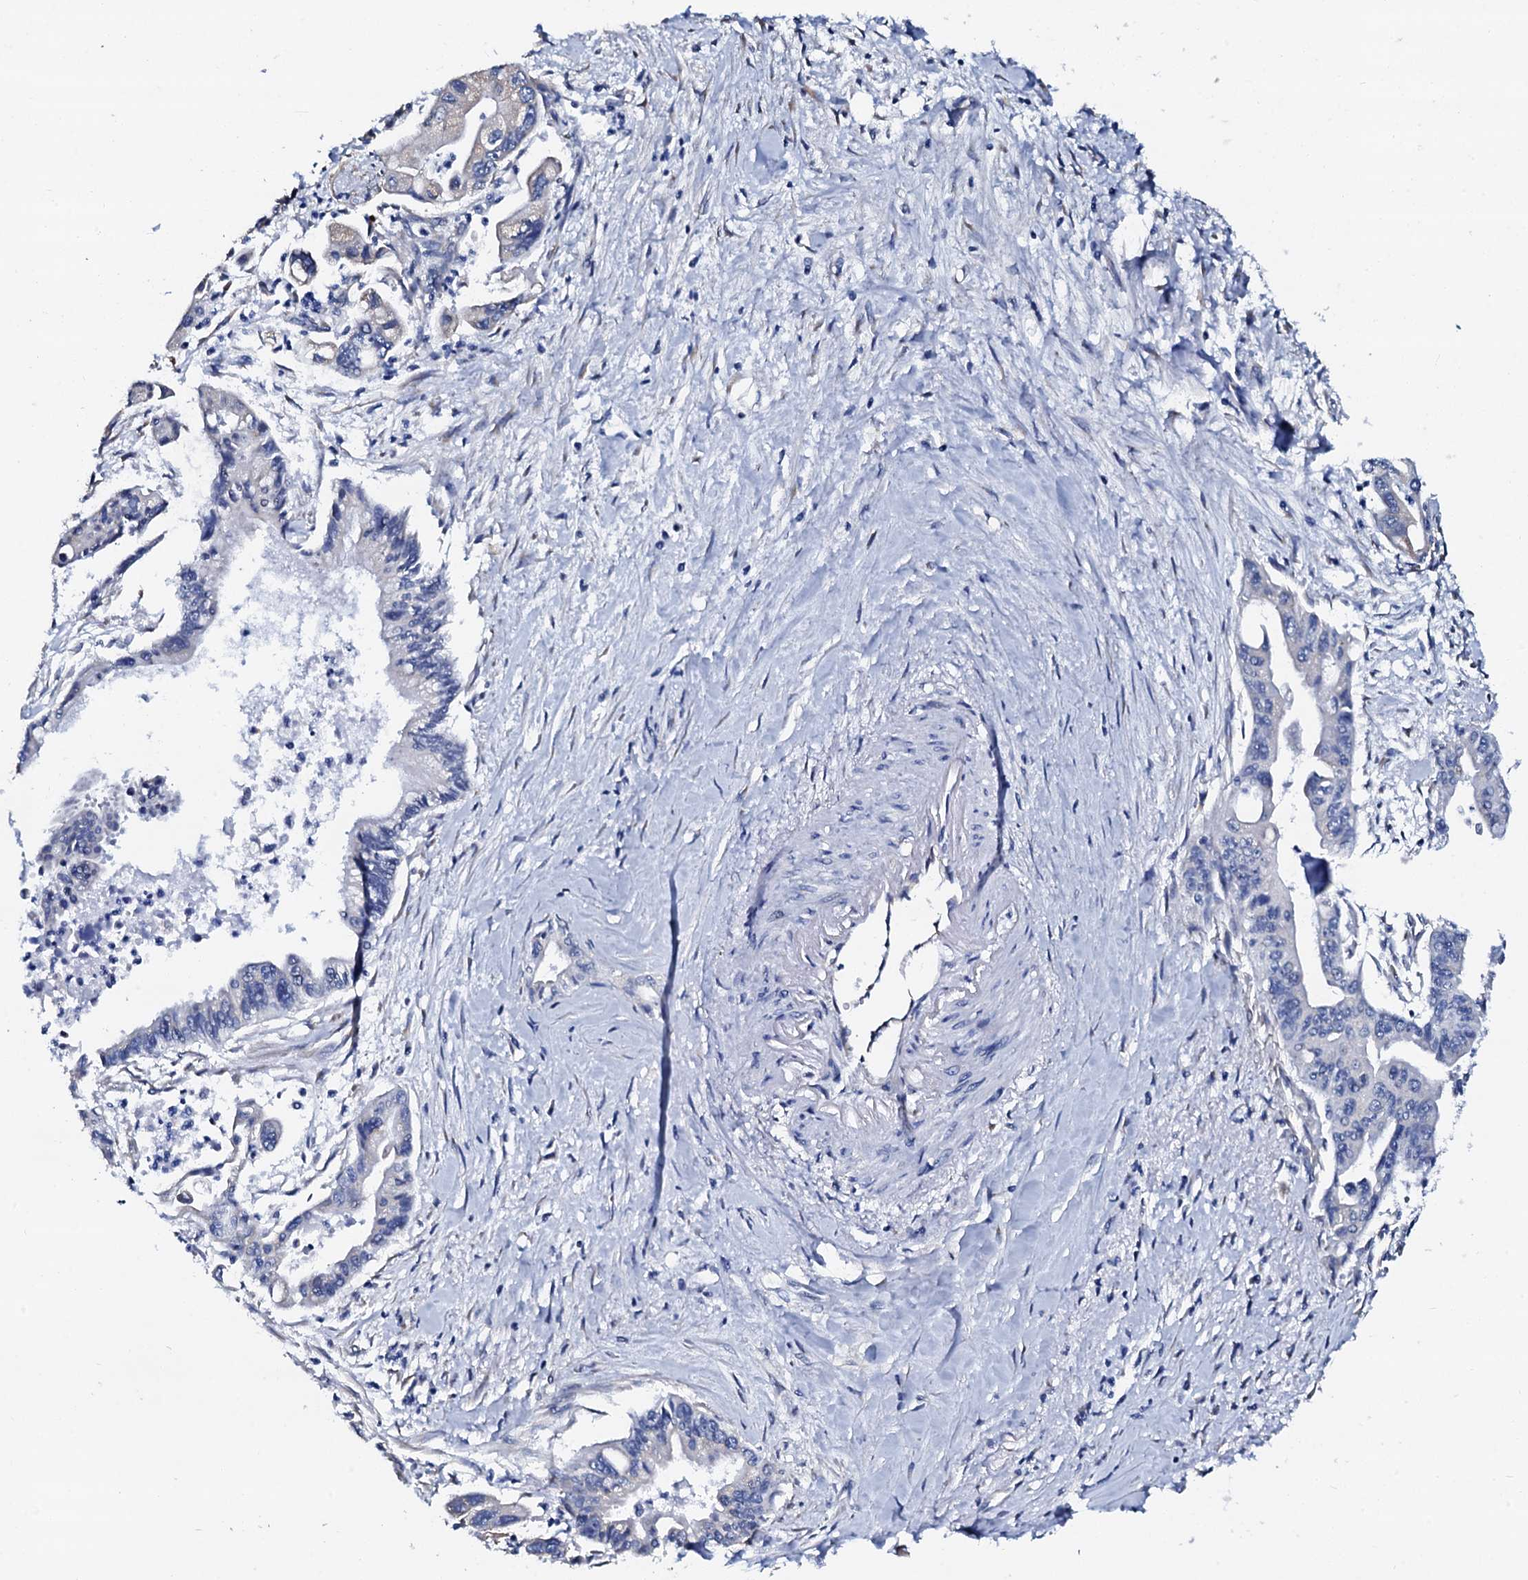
{"staining": {"intensity": "negative", "quantity": "none", "location": "none"}, "tissue": "pancreatic cancer", "cell_type": "Tumor cells", "image_type": "cancer", "snomed": [{"axis": "morphology", "description": "Adenocarcinoma, NOS"}, {"axis": "topography", "description": "Pancreas"}], "caption": "Human pancreatic adenocarcinoma stained for a protein using IHC exhibits no expression in tumor cells.", "gene": "AKAP3", "patient": {"sex": "male", "age": 70}}